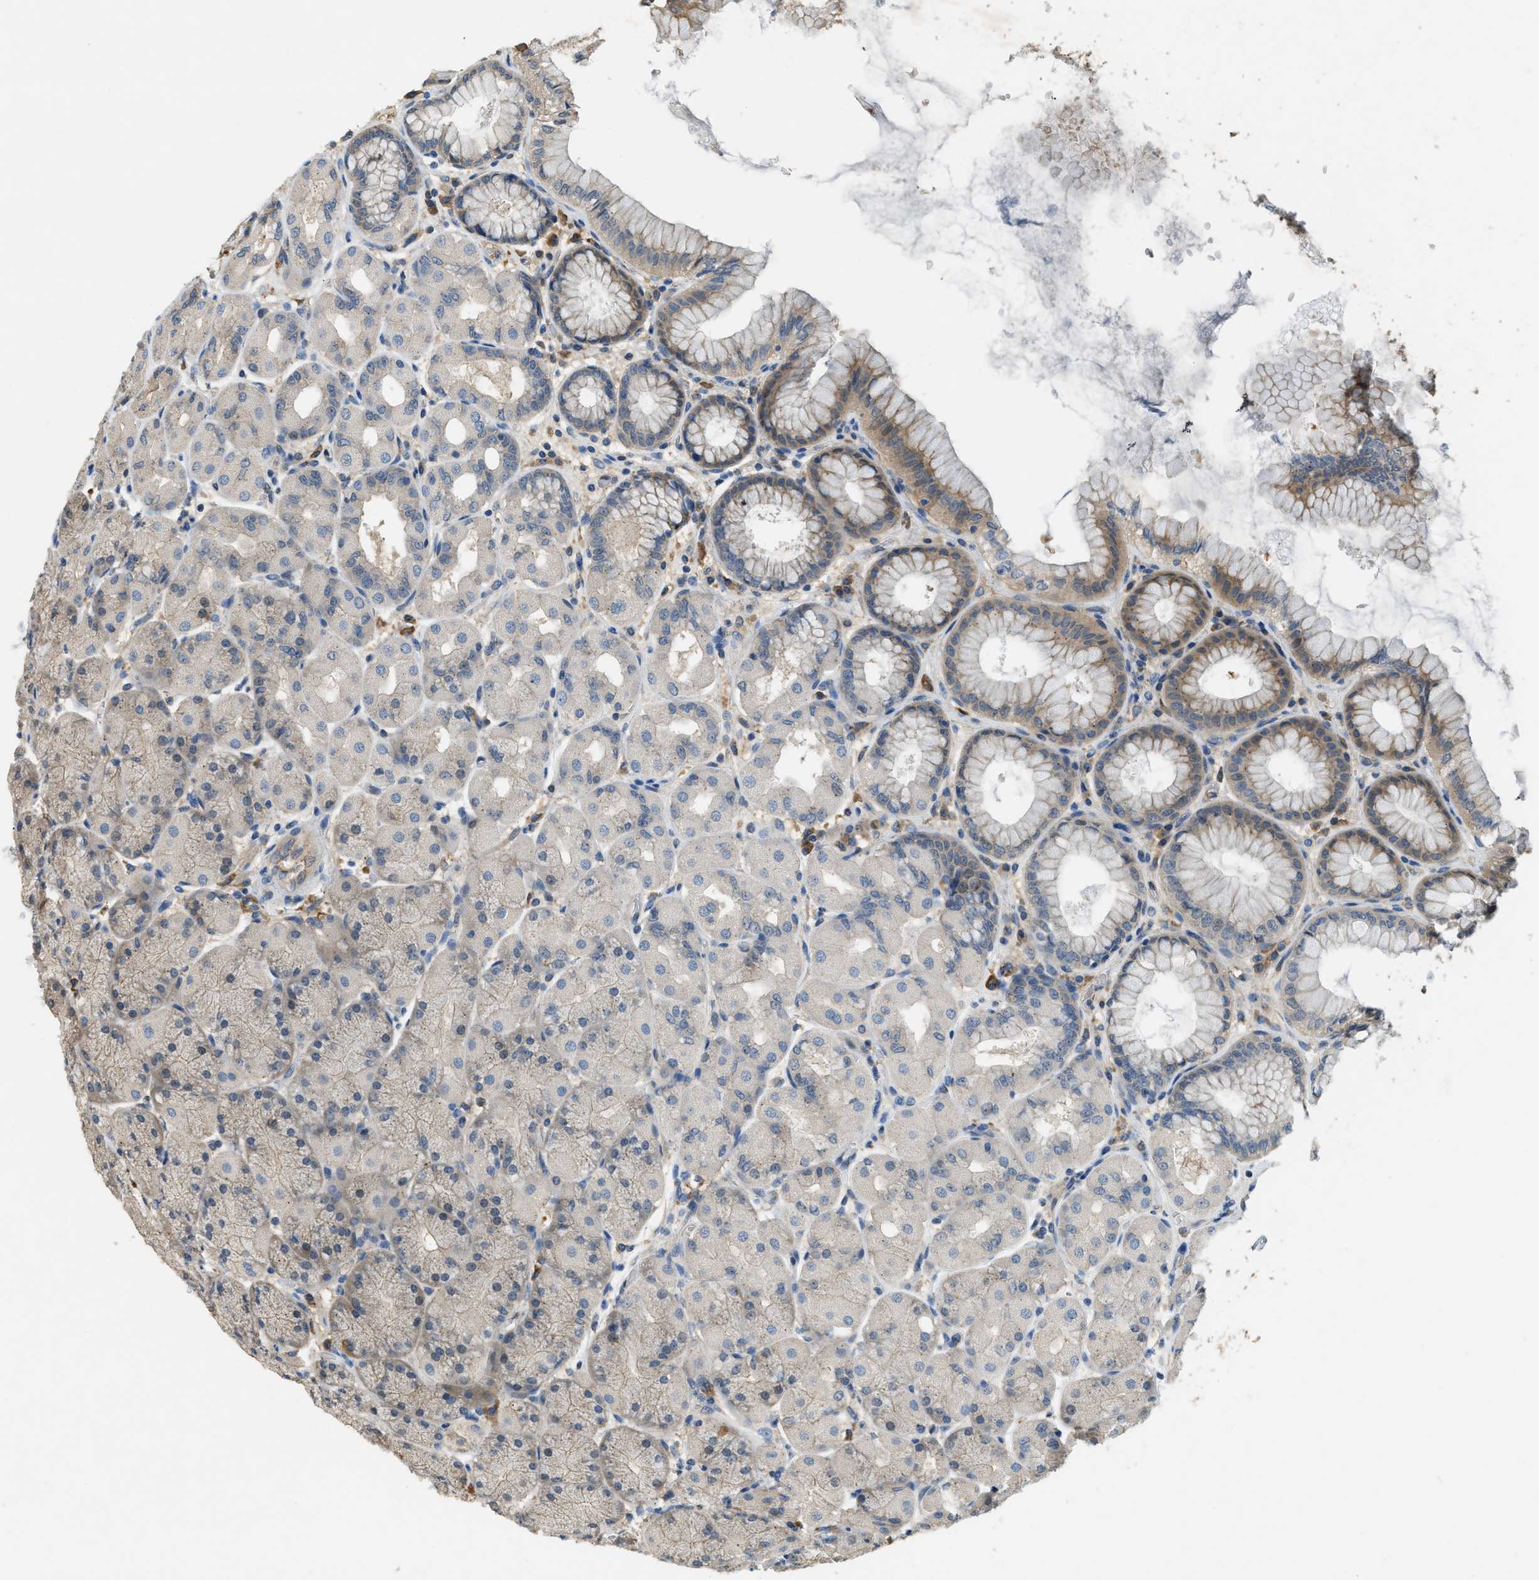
{"staining": {"intensity": "moderate", "quantity": "<25%", "location": "cytoplasmic/membranous"}, "tissue": "stomach", "cell_type": "Glandular cells", "image_type": "normal", "snomed": [{"axis": "morphology", "description": "Normal tissue, NOS"}, {"axis": "topography", "description": "Stomach, upper"}], "caption": "A low amount of moderate cytoplasmic/membranous expression is identified in about <25% of glandular cells in normal stomach.", "gene": "CFLAR", "patient": {"sex": "female", "age": 56}}